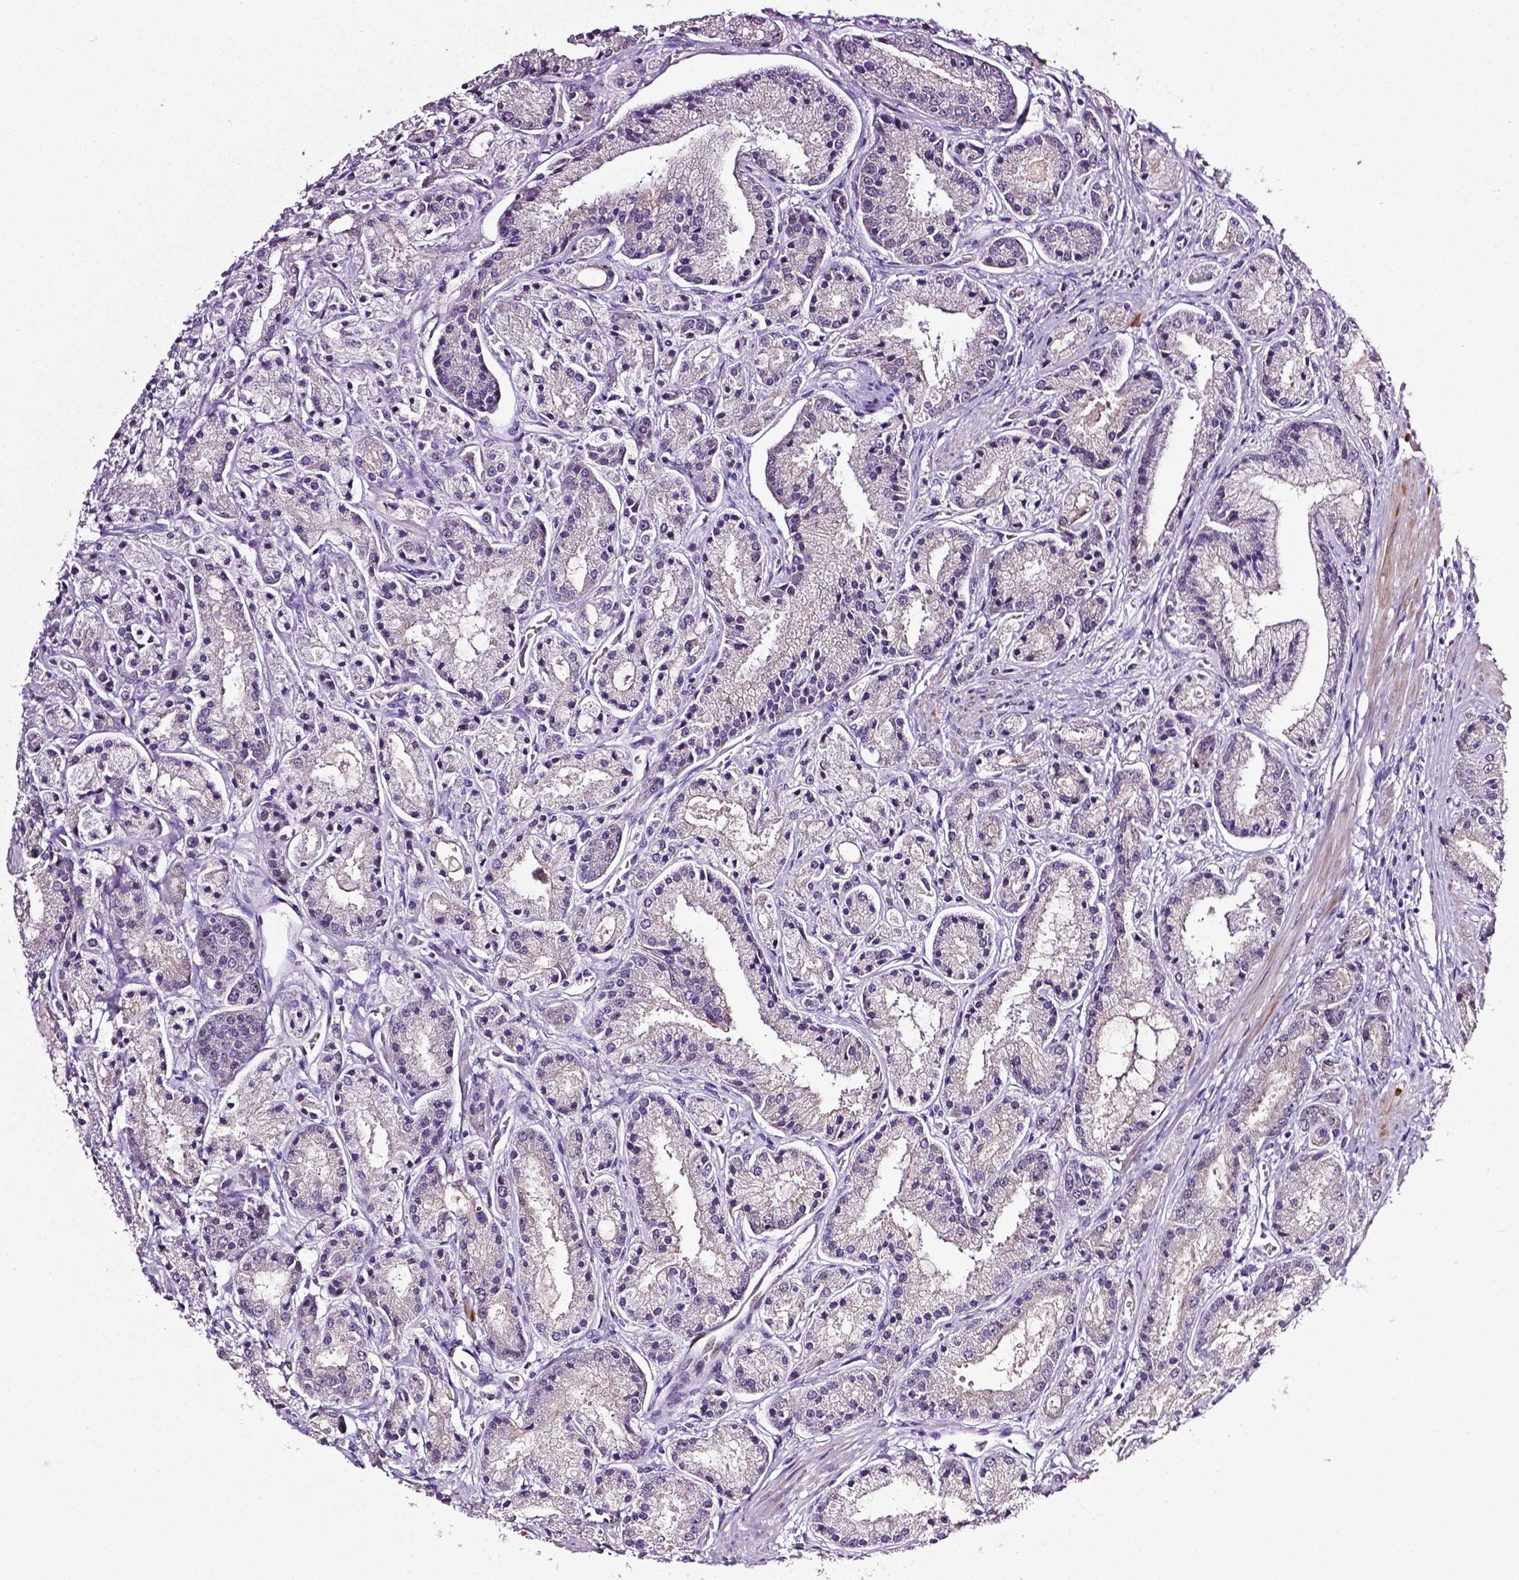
{"staining": {"intensity": "negative", "quantity": "none", "location": "none"}, "tissue": "prostate cancer", "cell_type": "Tumor cells", "image_type": "cancer", "snomed": [{"axis": "morphology", "description": "Adenocarcinoma, High grade"}, {"axis": "topography", "description": "Prostate"}], "caption": "Tumor cells show no significant protein expression in high-grade adenocarcinoma (prostate).", "gene": "PTGER3", "patient": {"sex": "male", "age": 67}}